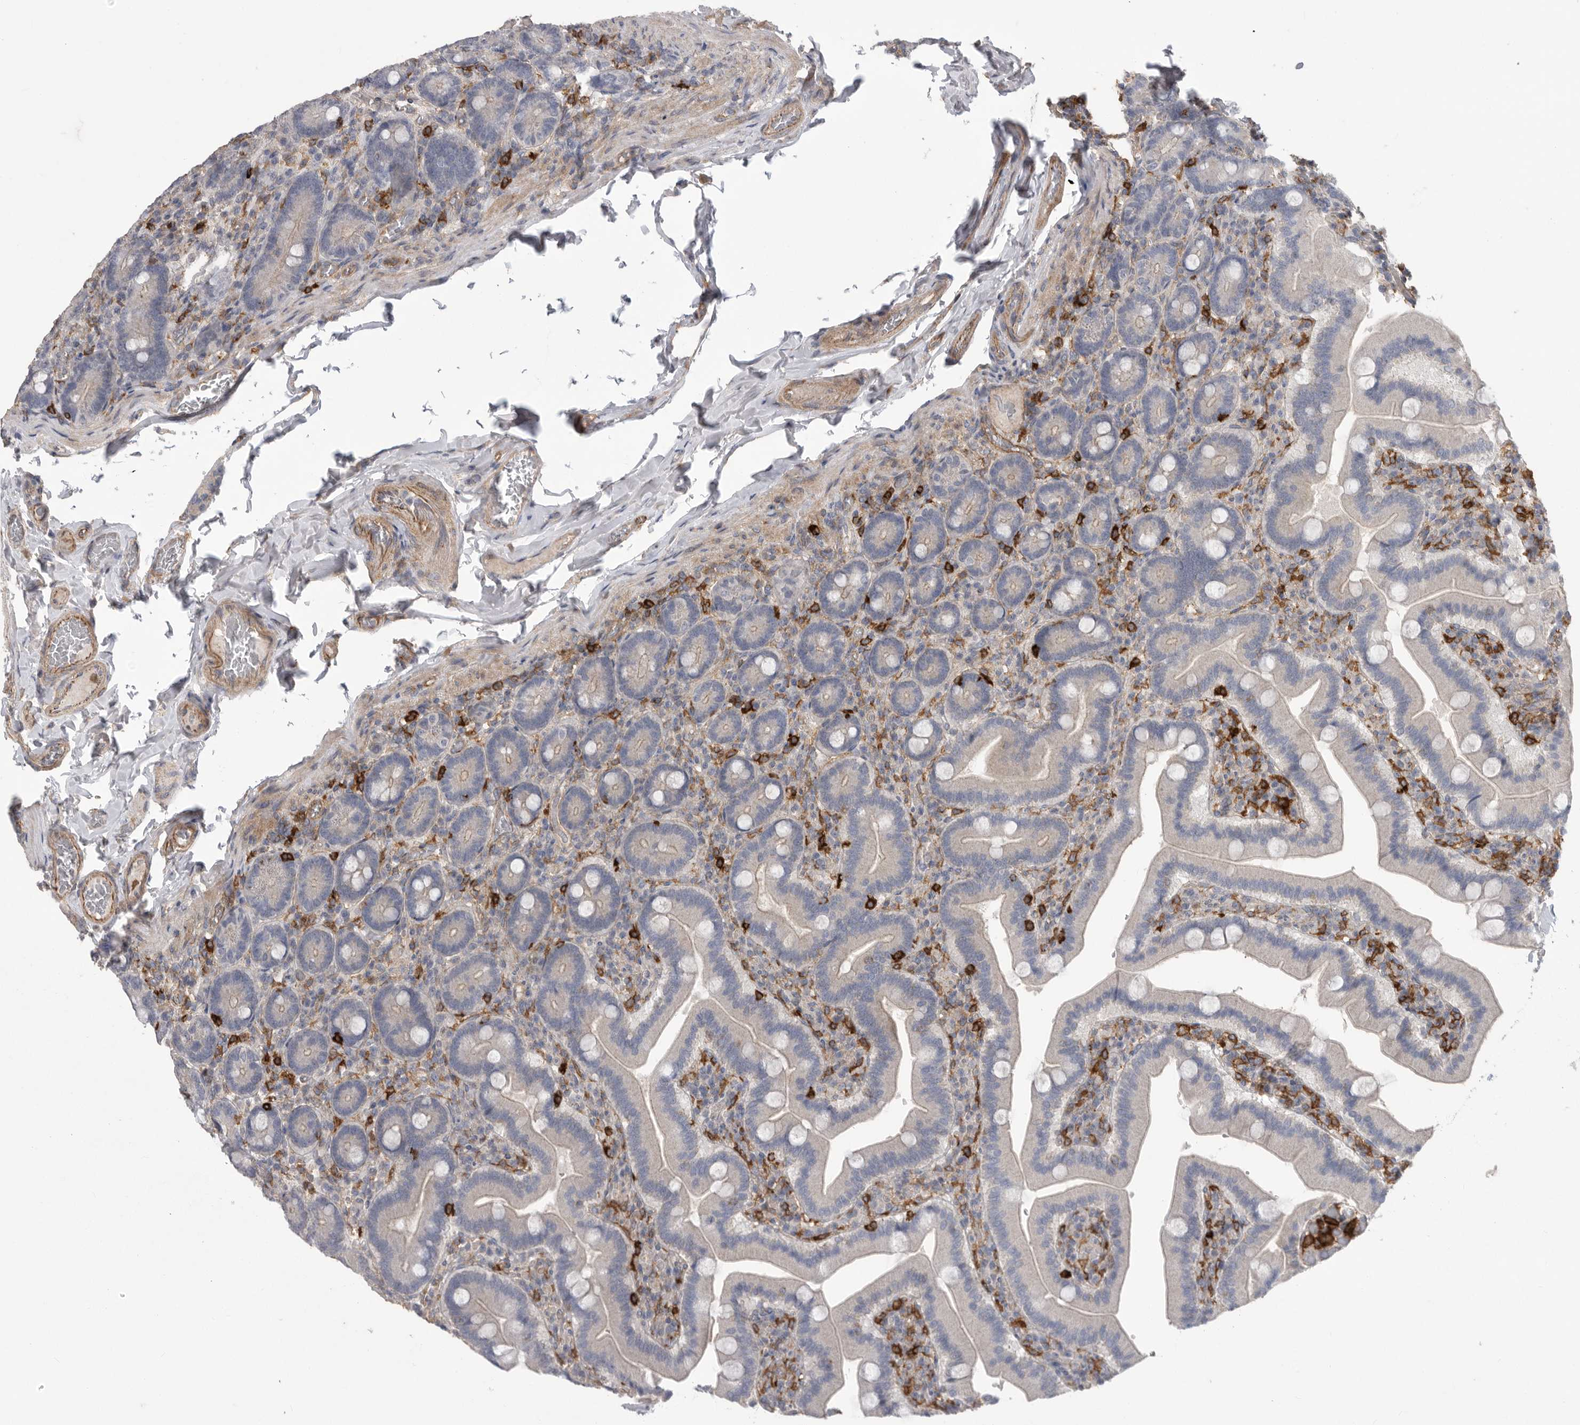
{"staining": {"intensity": "weak", "quantity": "25%-75%", "location": "cytoplasmic/membranous"}, "tissue": "duodenum", "cell_type": "Glandular cells", "image_type": "normal", "snomed": [{"axis": "morphology", "description": "Normal tissue, NOS"}, {"axis": "topography", "description": "Duodenum"}], "caption": "Unremarkable duodenum was stained to show a protein in brown. There is low levels of weak cytoplasmic/membranous expression in approximately 25%-75% of glandular cells. The staining was performed using DAB, with brown indicating positive protein expression. Nuclei are stained blue with hematoxylin.", "gene": "SIGLEC10", "patient": {"sex": "female", "age": 62}}